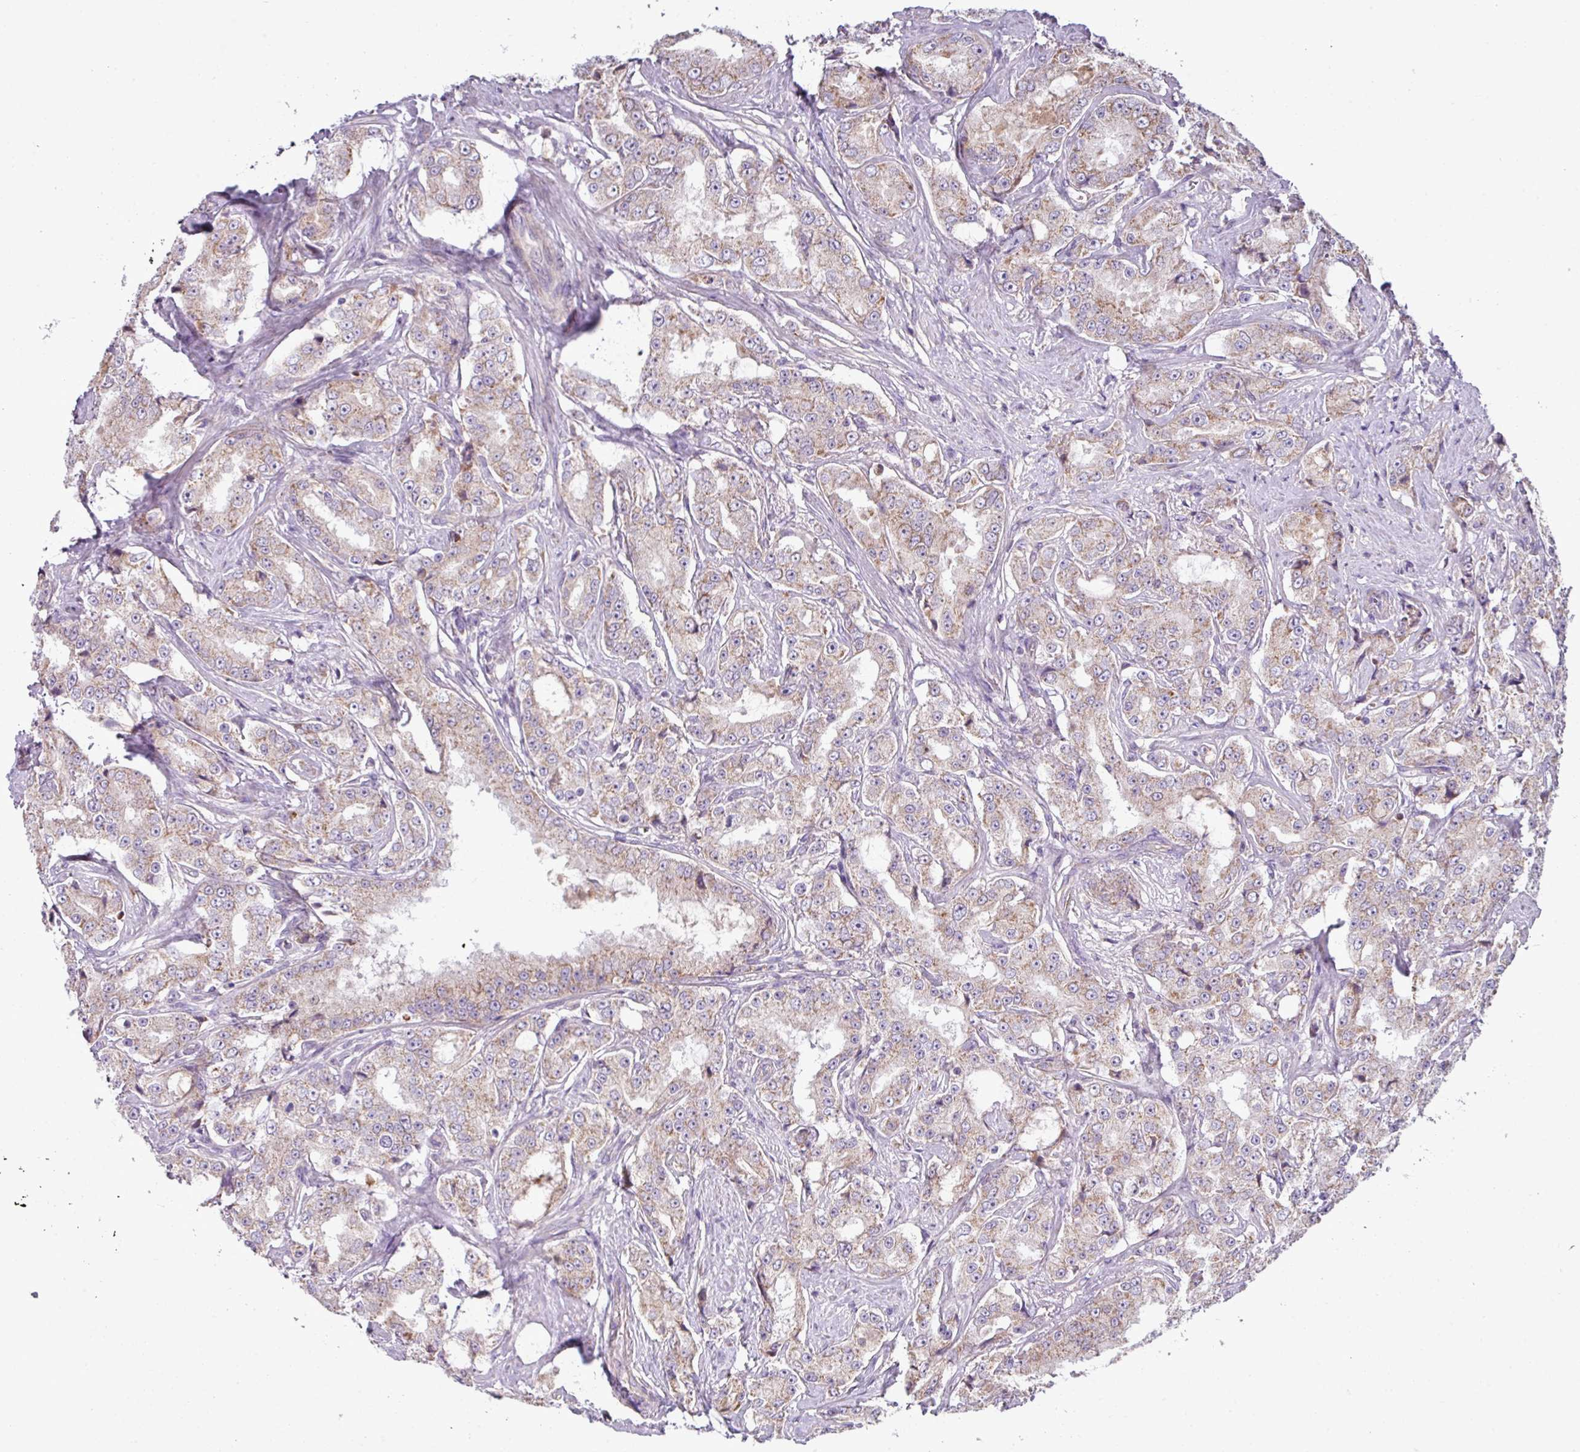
{"staining": {"intensity": "weak", "quantity": "25%-75%", "location": "cytoplasmic/membranous"}, "tissue": "prostate cancer", "cell_type": "Tumor cells", "image_type": "cancer", "snomed": [{"axis": "morphology", "description": "Adenocarcinoma, High grade"}, {"axis": "topography", "description": "Prostate"}], "caption": "High-grade adenocarcinoma (prostate) was stained to show a protein in brown. There is low levels of weak cytoplasmic/membranous positivity in about 25%-75% of tumor cells.", "gene": "LRRC9", "patient": {"sex": "male", "age": 73}}